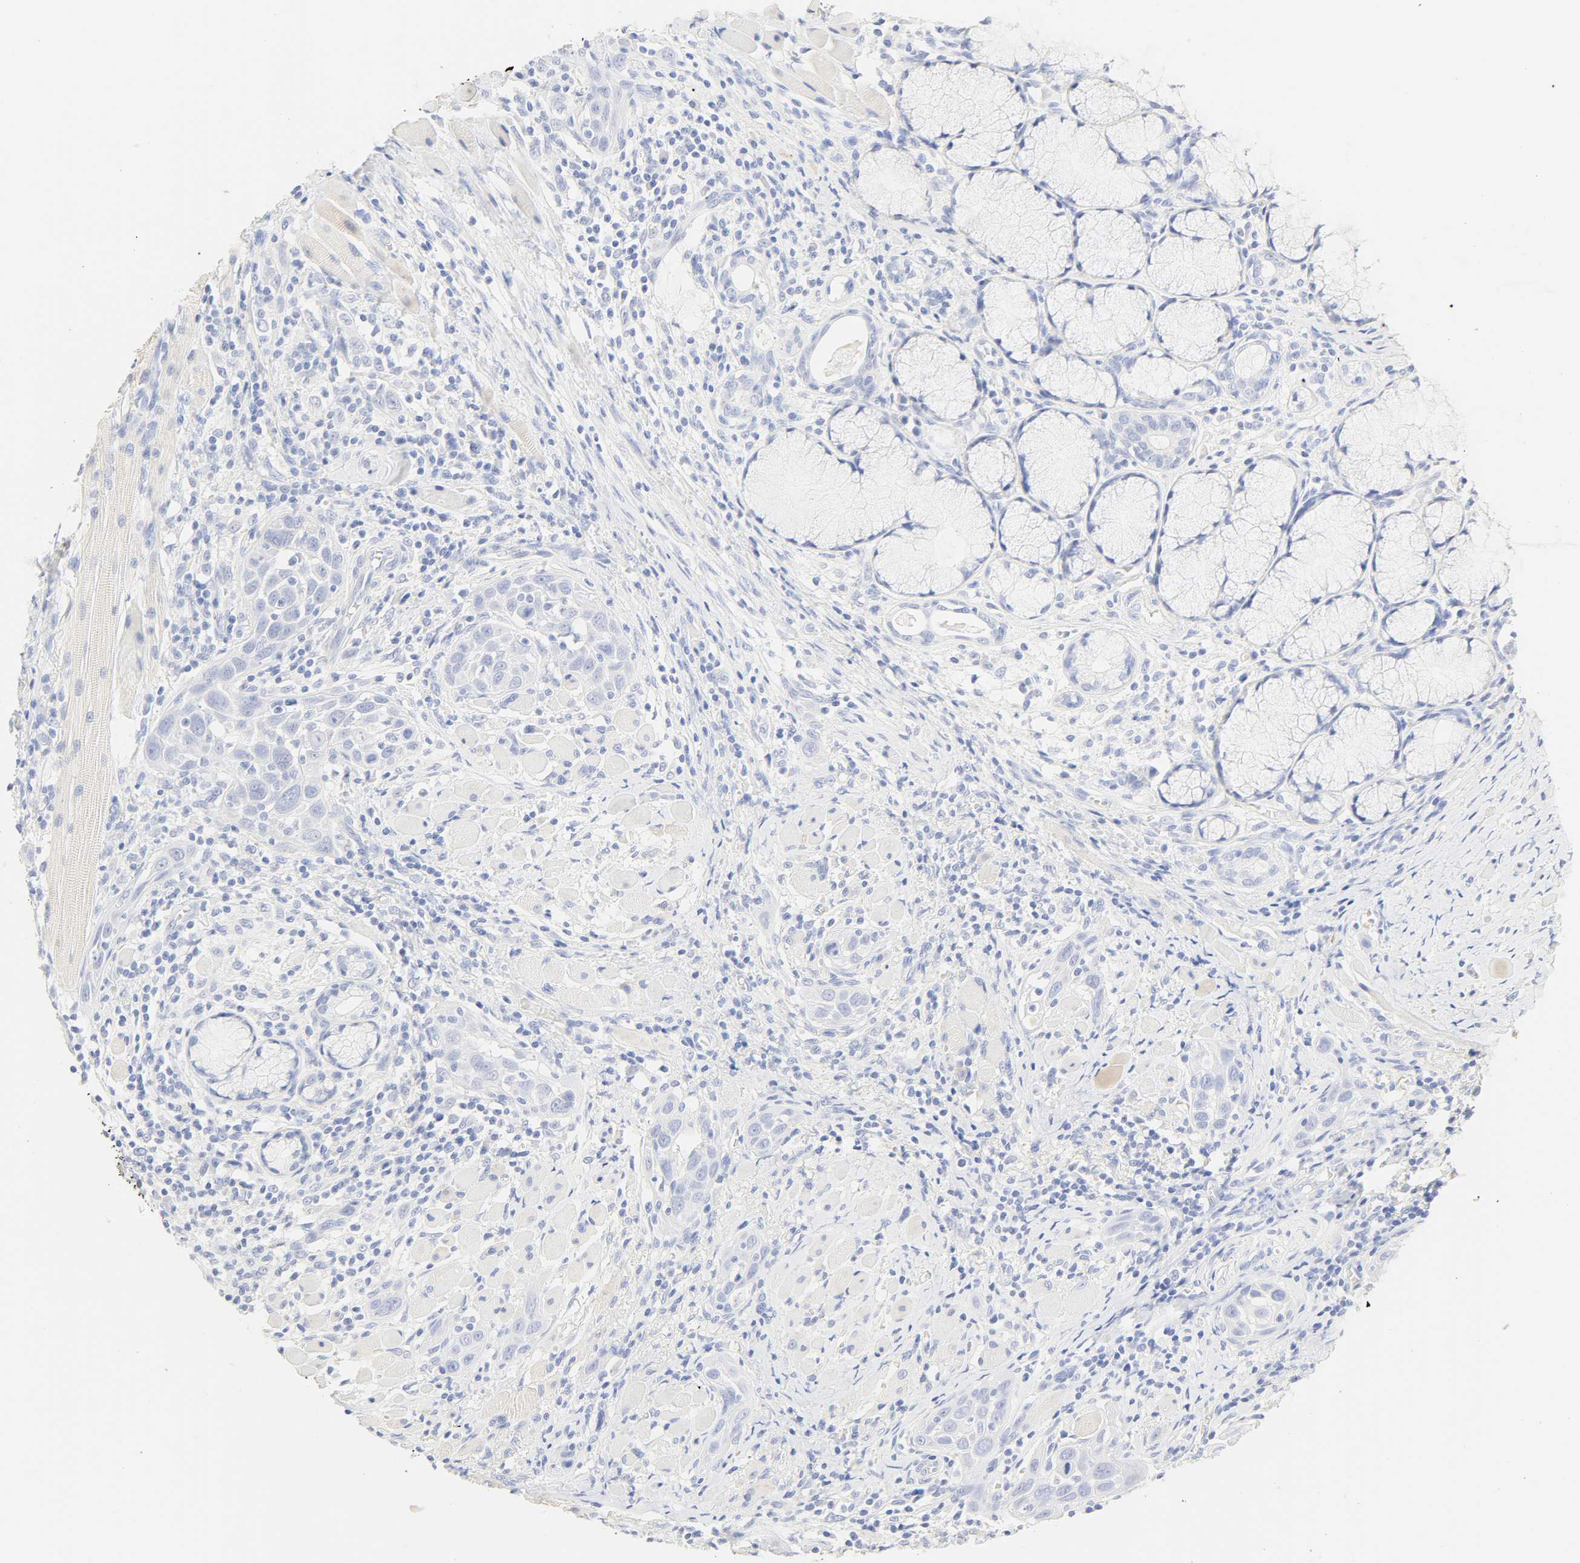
{"staining": {"intensity": "negative", "quantity": "none", "location": "none"}, "tissue": "head and neck cancer", "cell_type": "Tumor cells", "image_type": "cancer", "snomed": [{"axis": "morphology", "description": "Squamous cell carcinoma, NOS"}, {"axis": "topography", "description": "Oral tissue"}, {"axis": "topography", "description": "Head-Neck"}], "caption": "Histopathology image shows no protein expression in tumor cells of head and neck cancer (squamous cell carcinoma) tissue.", "gene": "SLCO1B3", "patient": {"sex": "female", "age": 50}}